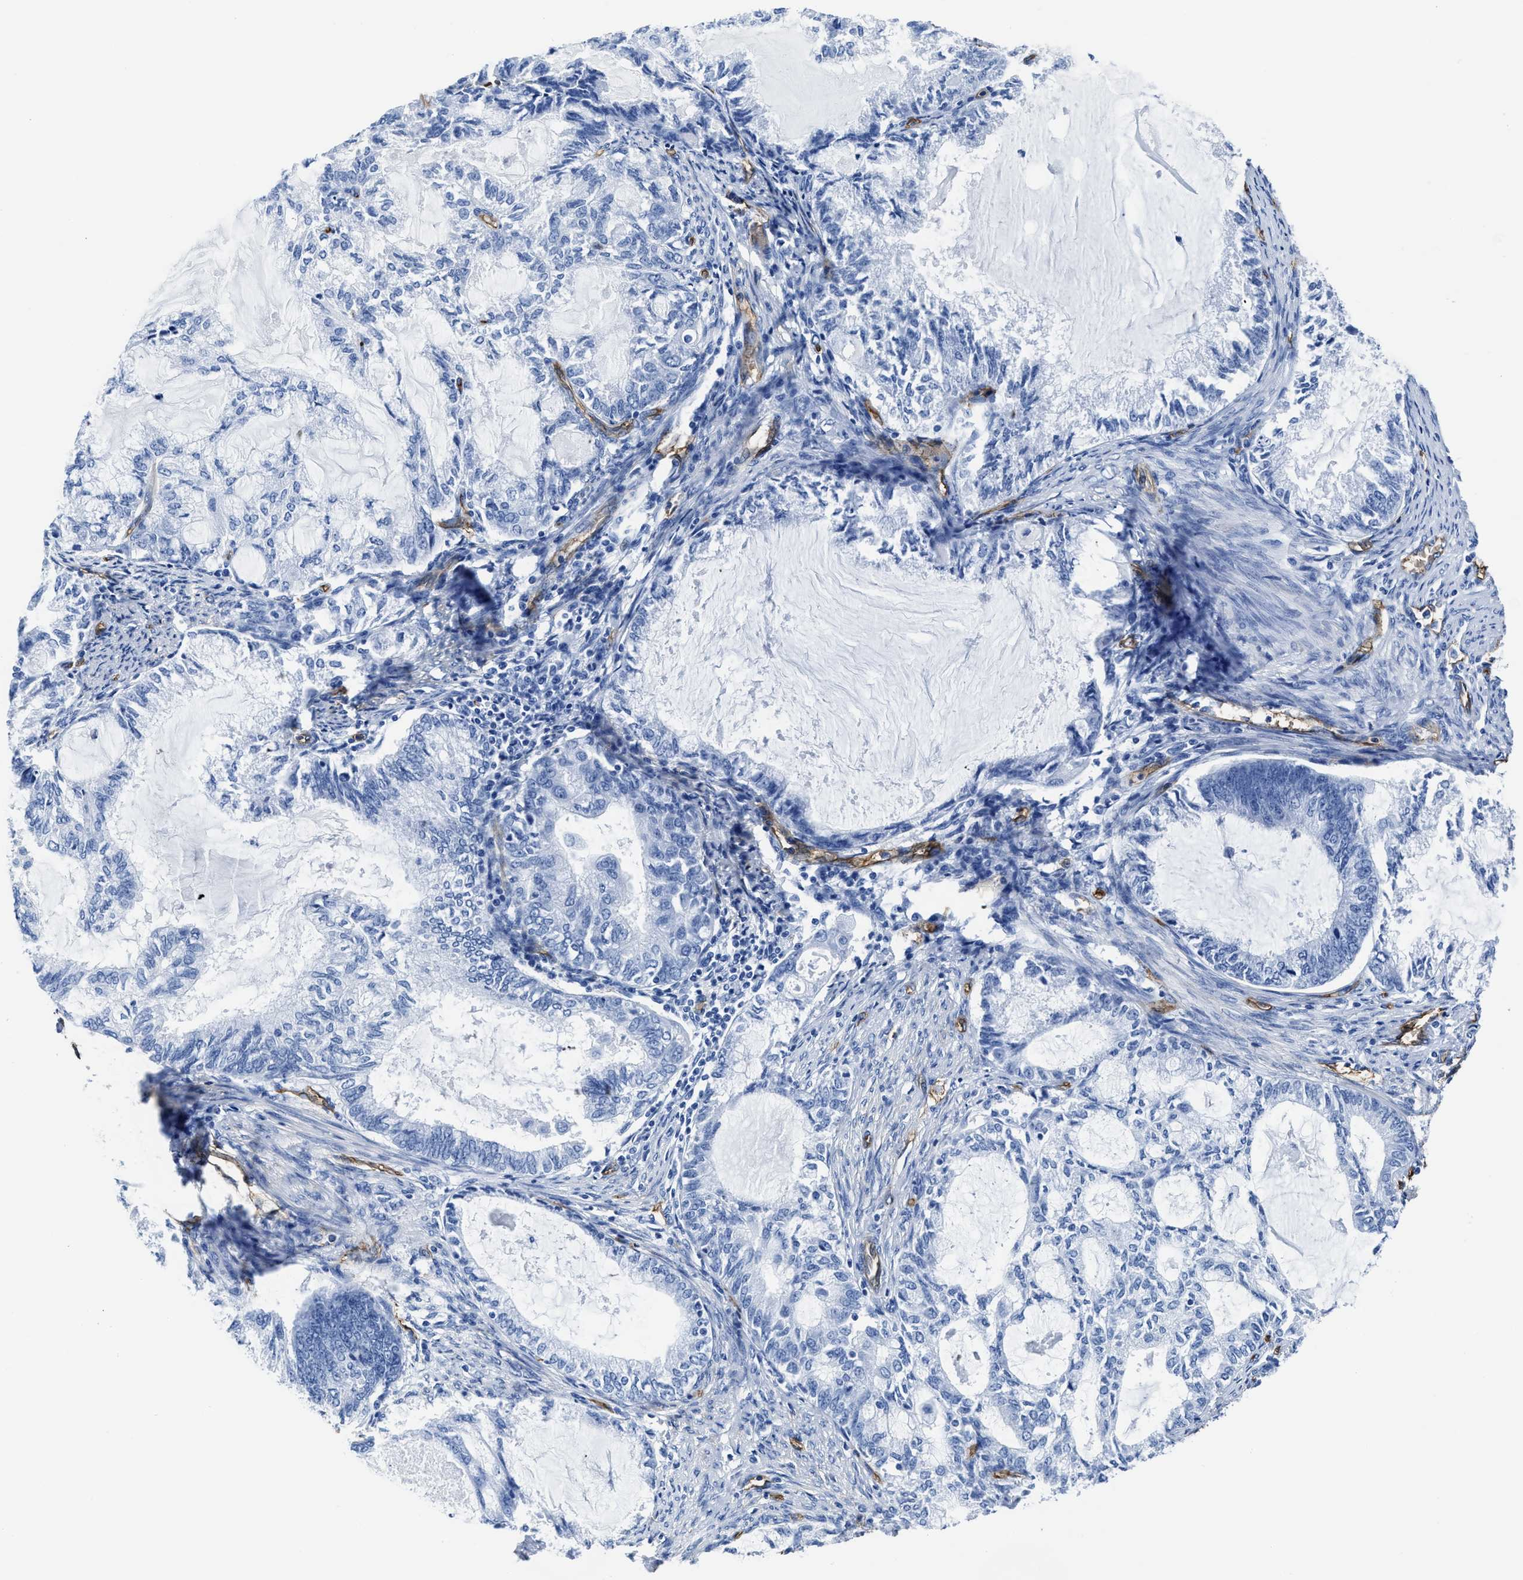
{"staining": {"intensity": "negative", "quantity": "none", "location": "none"}, "tissue": "endometrial cancer", "cell_type": "Tumor cells", "image_type": "cancer", "snomed": [{"axis": "morphology", "description": "Adenocarcinoma, NOS"}, {"axis": "topography", "description": "Endometrium"}], "caption": "Immunohistochemistry (IHC) micrograph of neoplastic tissue: endometrial adenocarcinoma stained with DAB exhibits no significant protein staining in tumor cells.", "gene": "AQP1", "patient": {"sex": "female", "age": 86}}